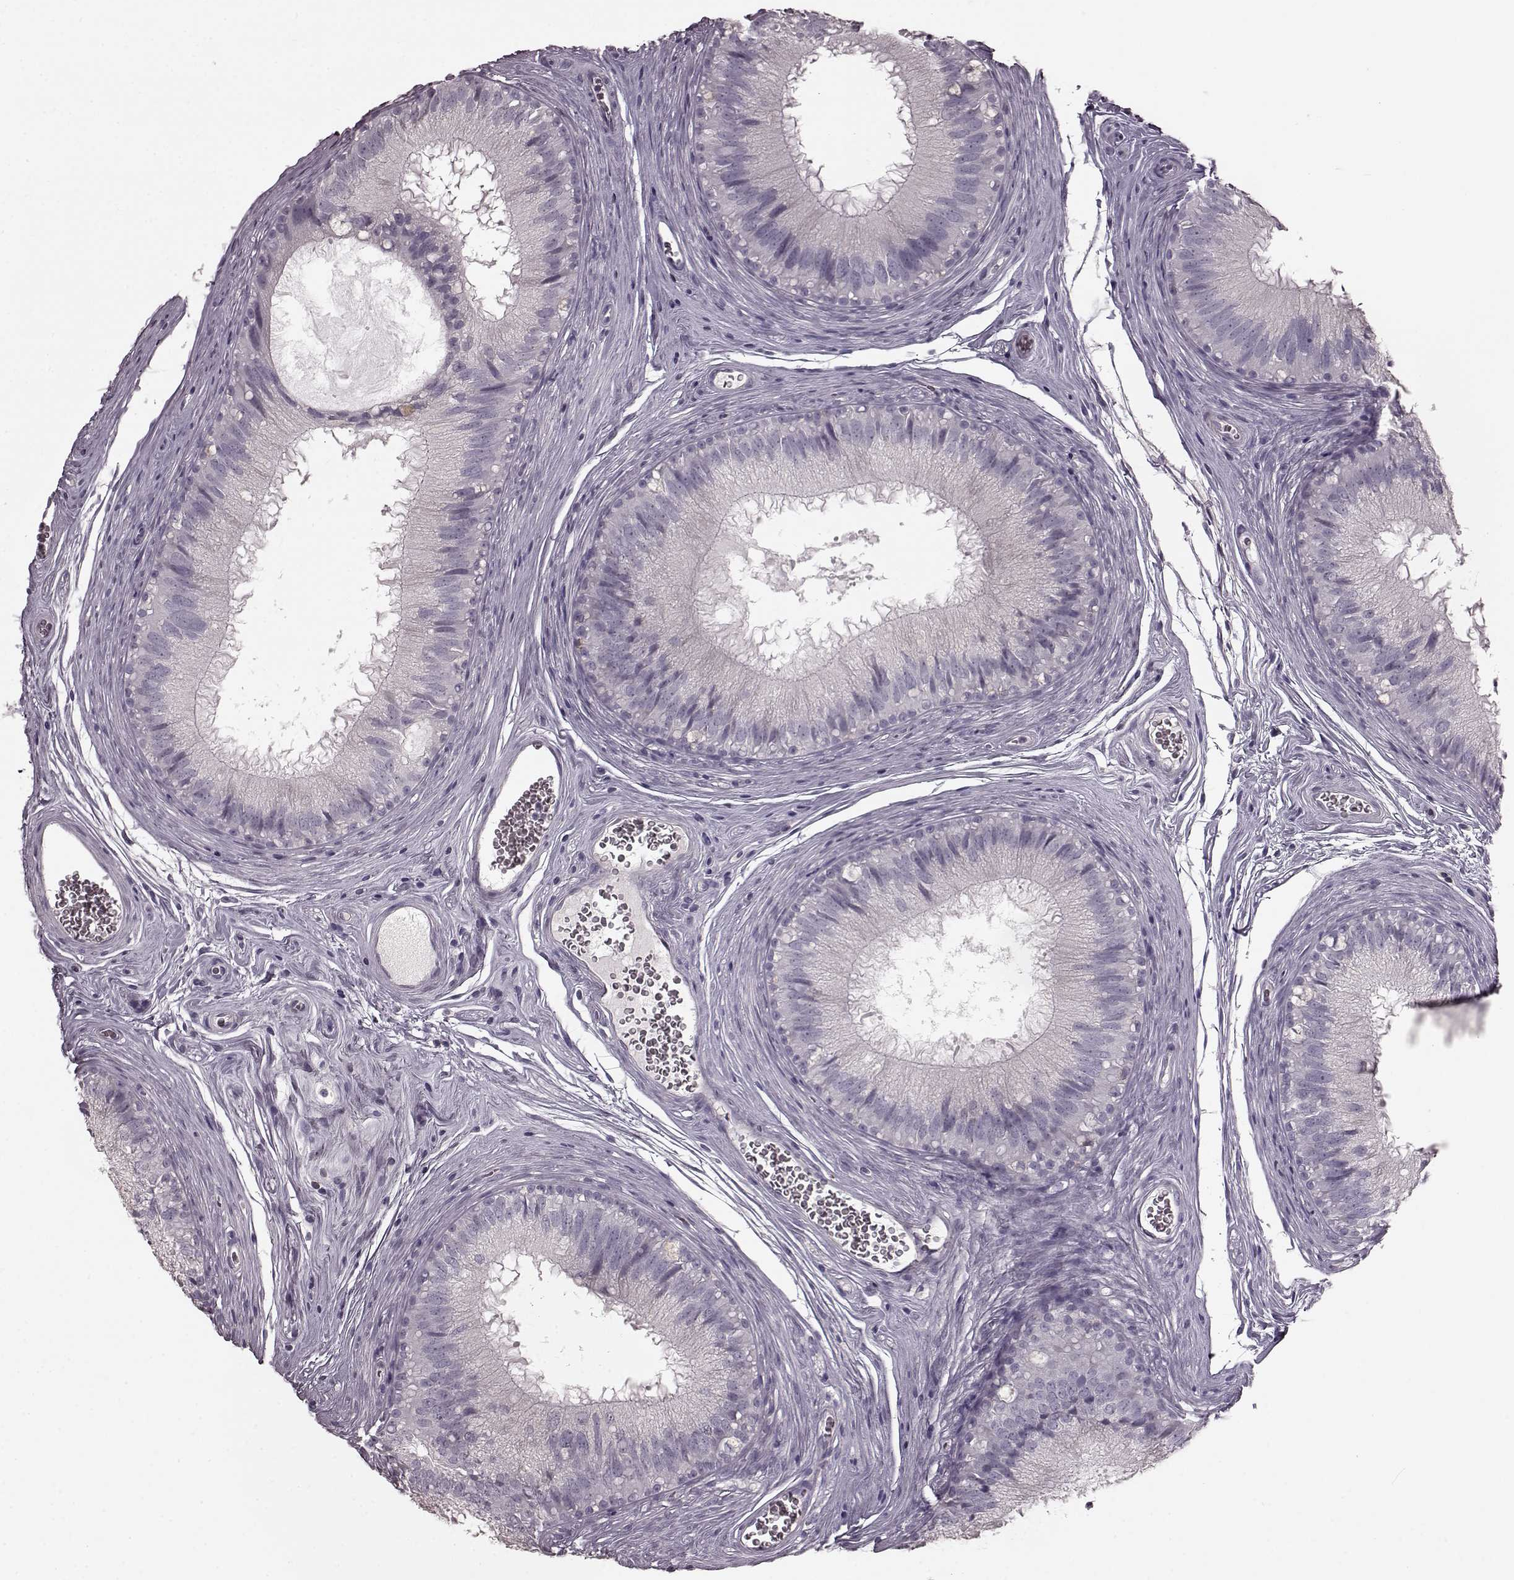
{"staining": {"intensity": "negative", "quantity": "none", "location": "none"}, "tissue": "epididymis", "cell_type": "Glandular cells", "image_type": "normal", "snomed": [{"axis": "morphology", "description": "Normal tissue, NOS"}, {"axis": "topography", "description": "Epididymis"}], "caption": "Epididymis was stained to show a protein in brown. There is no significant positivity in glandular cells. (Stains: DAB immunohistochemistry (IHC) with hematoxylin counter stain, Microscopy: brightfield microscopy at high magnification).", "gene": "CD28", "patient": {"sex": "male", "age": 37}}